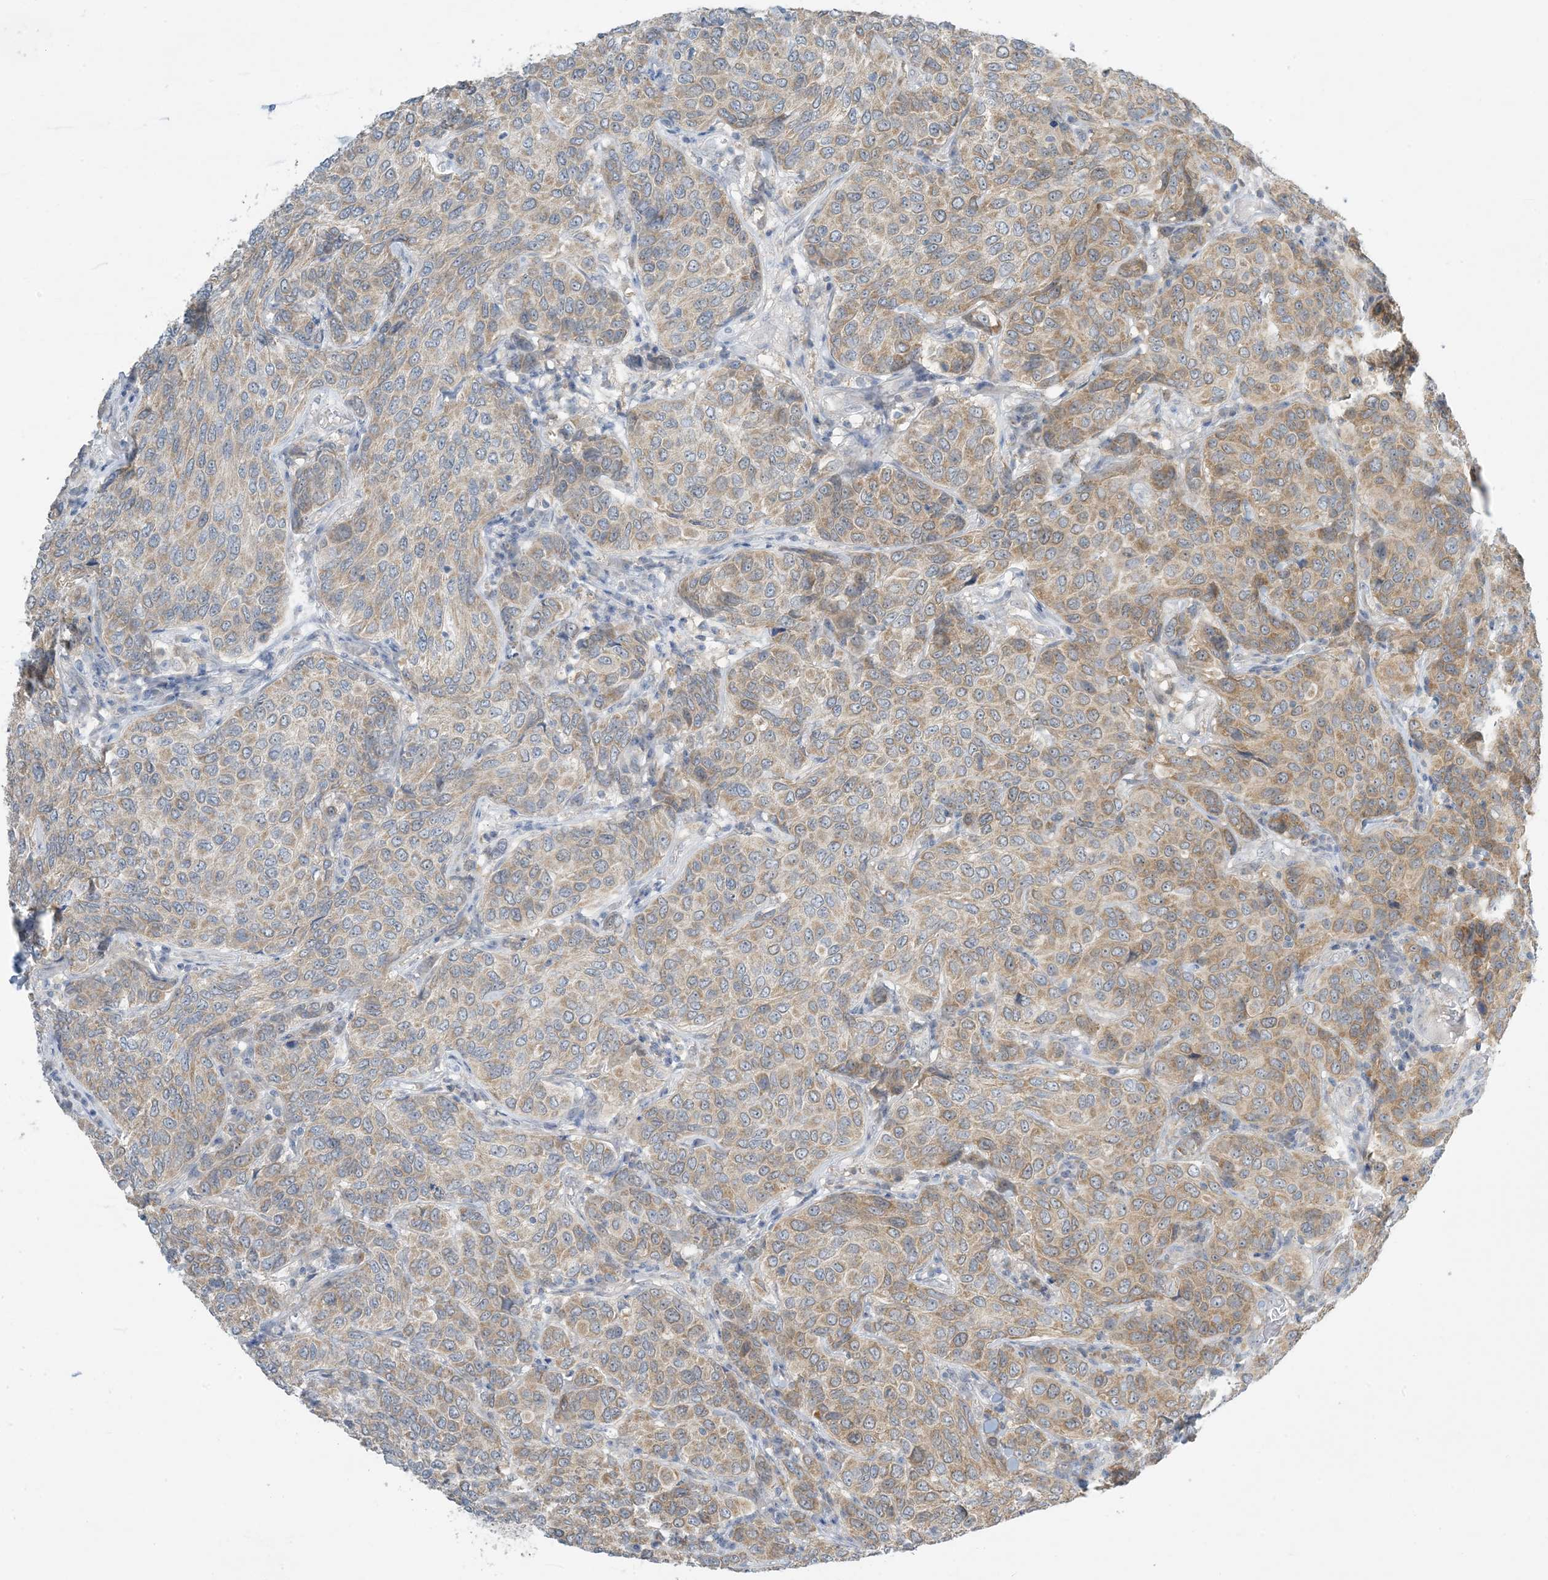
{"staining": {"intensity": "moderate", "quantity": "25%-75%", "location": "cytoplasmic/membranous"}, "tissue": "breast cancer", "cell_type": "Tumor cells", "image_type": "cancer", "snomed": [{"axis": "morphology", "description": "Duct carcinoma"}, {"axis": "topography", "description": "Breast"}], "caption": "About 25%-75% of tumor cells in breast cancer show moderate cytoplasmic/membranous protein positivity as visualized by brown immunohistochemical staining.", "gene": "MRPS18A", "patient": {"sex": "female", "age": 55}}